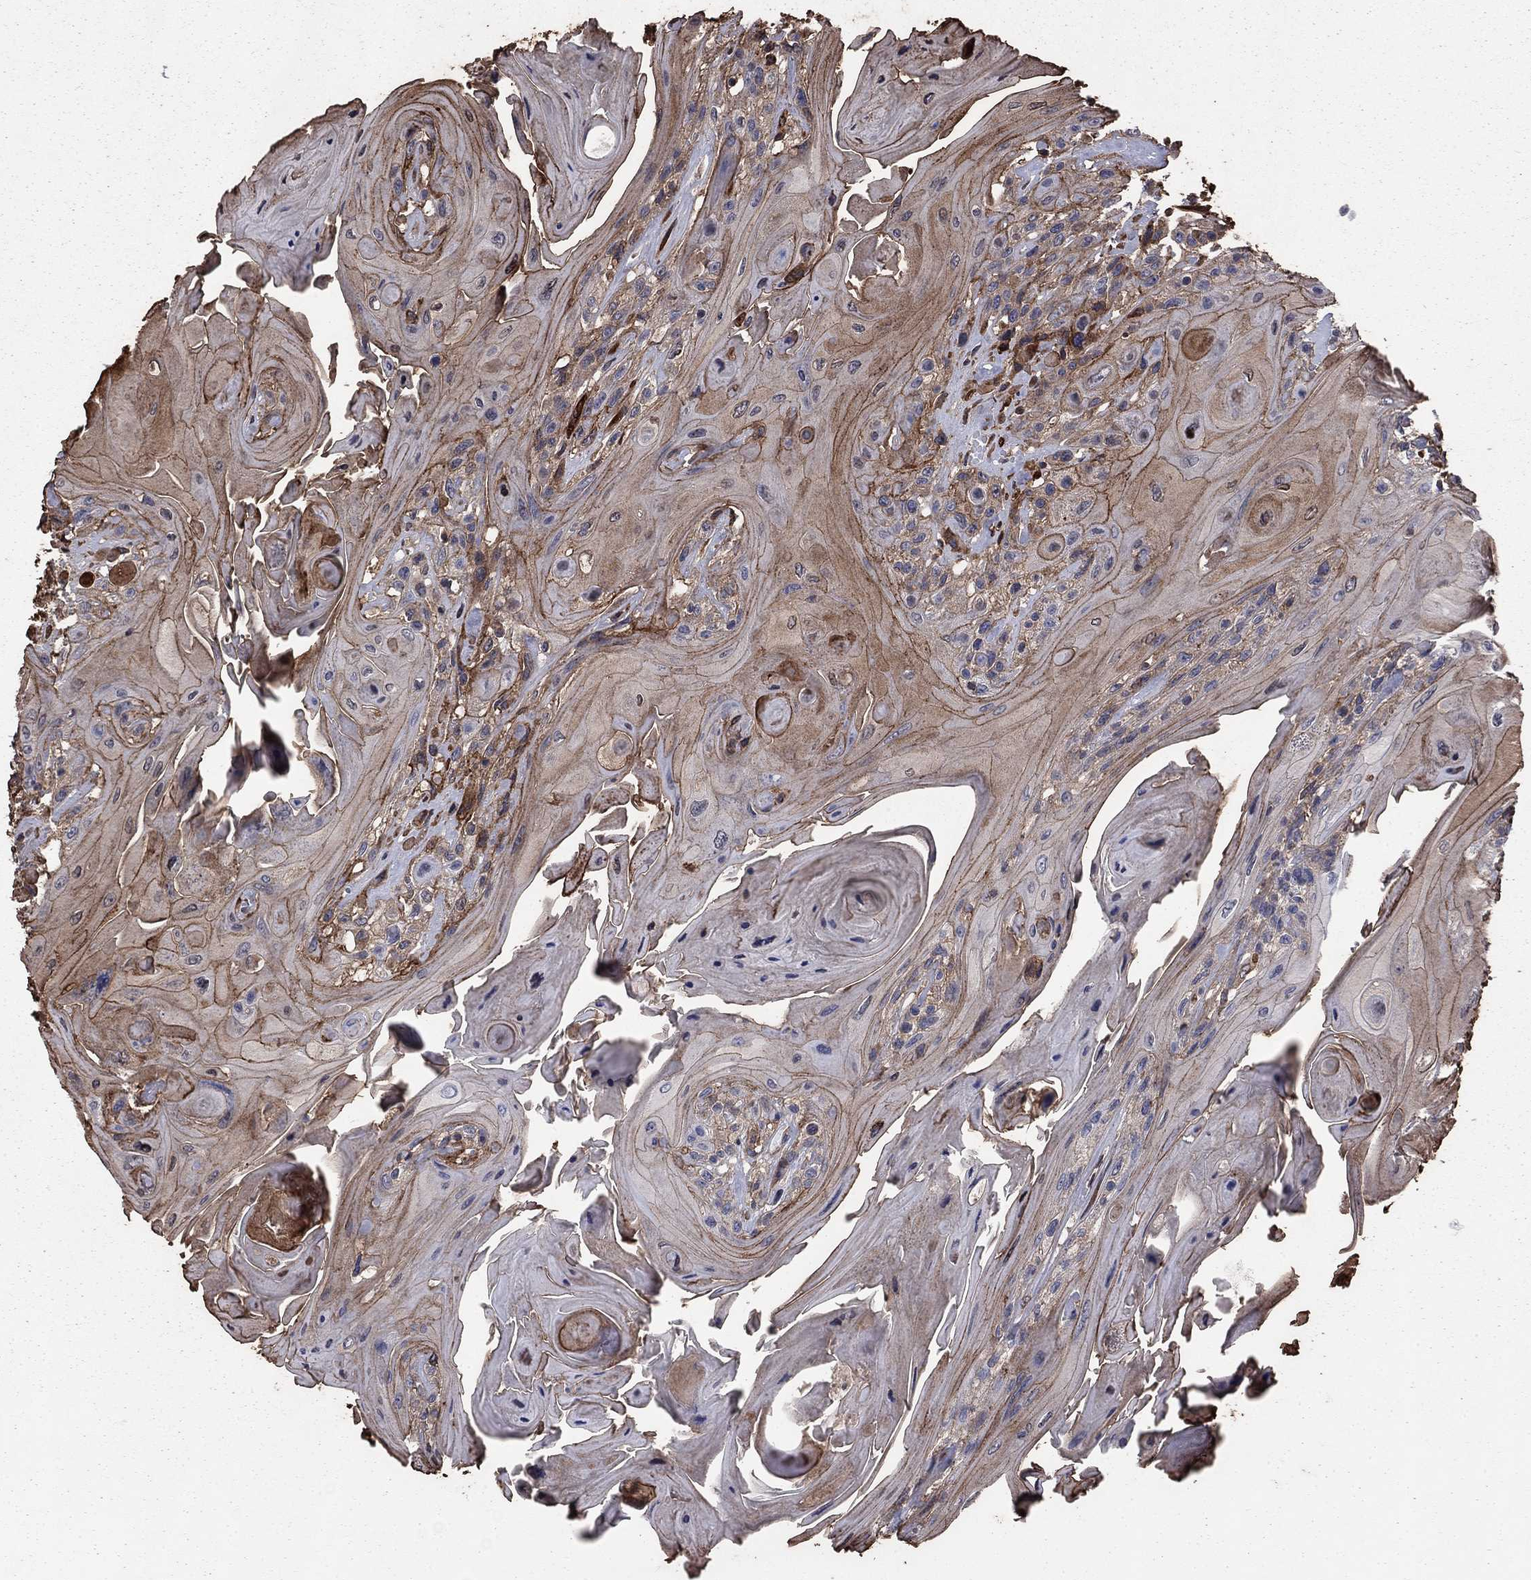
{"staining": {"intensity": "moderate", "quantity": "<25%", "location": "cytoplasmic/membranous"}, "tissue": "head and neck cancer", "cell_type": "Tumor cells", "image_type": "cancer", "snomed": [{"axis": "morphology", "description": "Squamous cell carcinoma, NOS"}, {"axis": "topography", "description": "Head-Neck"}], "caption": "IHC (DAB) staining of head and neck cancer displays moderate cytoplasmic/membranous protein positivity in about <25% of tumor cells.", "gene": "GYG1", "patient": {"sex": "female", "age": 59}}